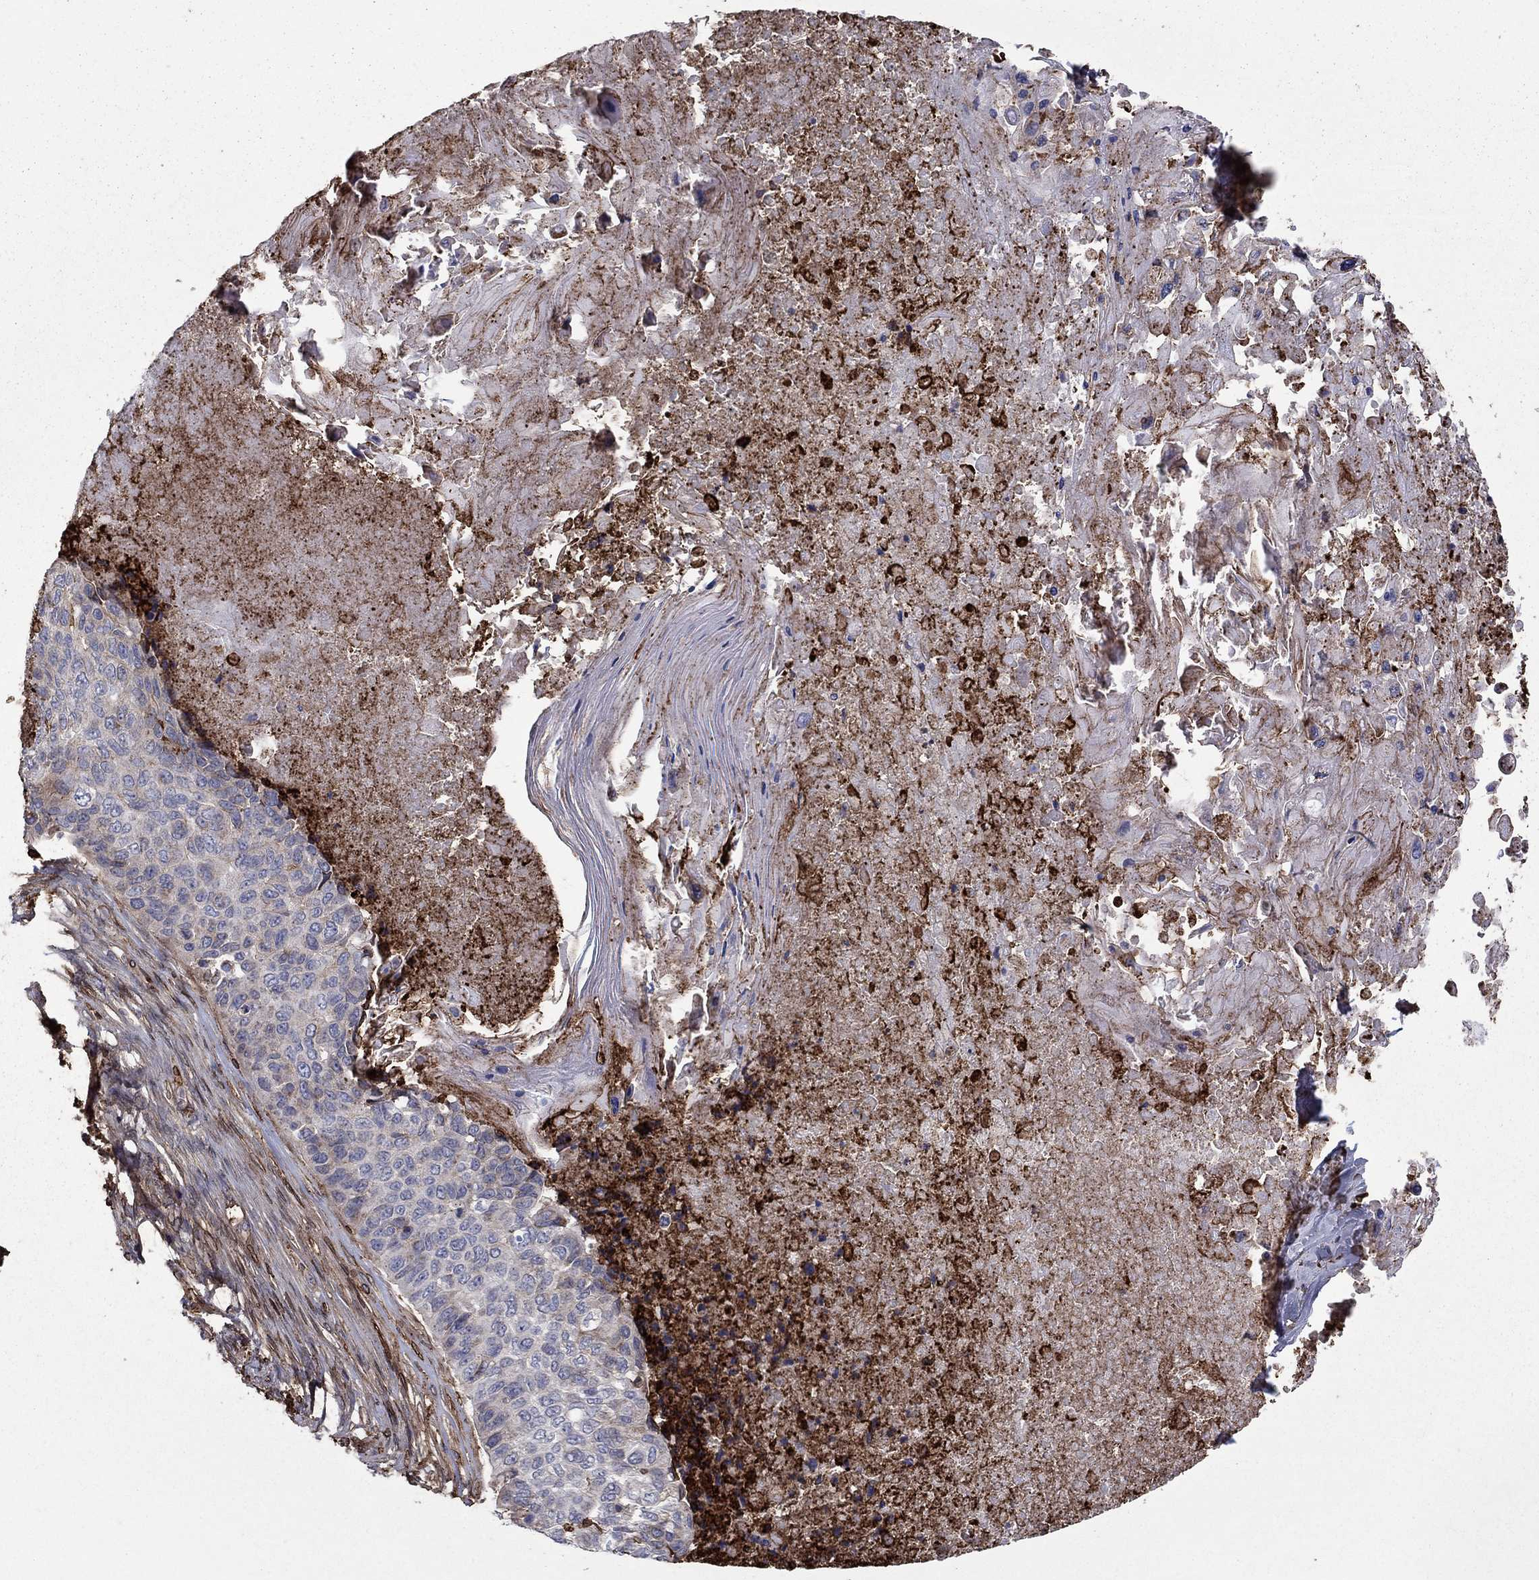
{"staining": {"intensity": "negative", "quantity": "none", "location": "none"}, "tissue": "lung cancer", "cell_type": "Tumor cells", "image_type": "cancer", "snomed": [{"axis": "morphology", "description": "Squamous cell carcinoma, NOS"}, {"axis": "topography", "description": "Lung"}], "caption": "This image is of lung squamous cell carcinoma stained with IHC to label a protein in brown with the nuclei are counter-stained blue. There is no expression in tumor cells.", "gene": "PLAU", "patient": {"sex": "male", "age": 69}}